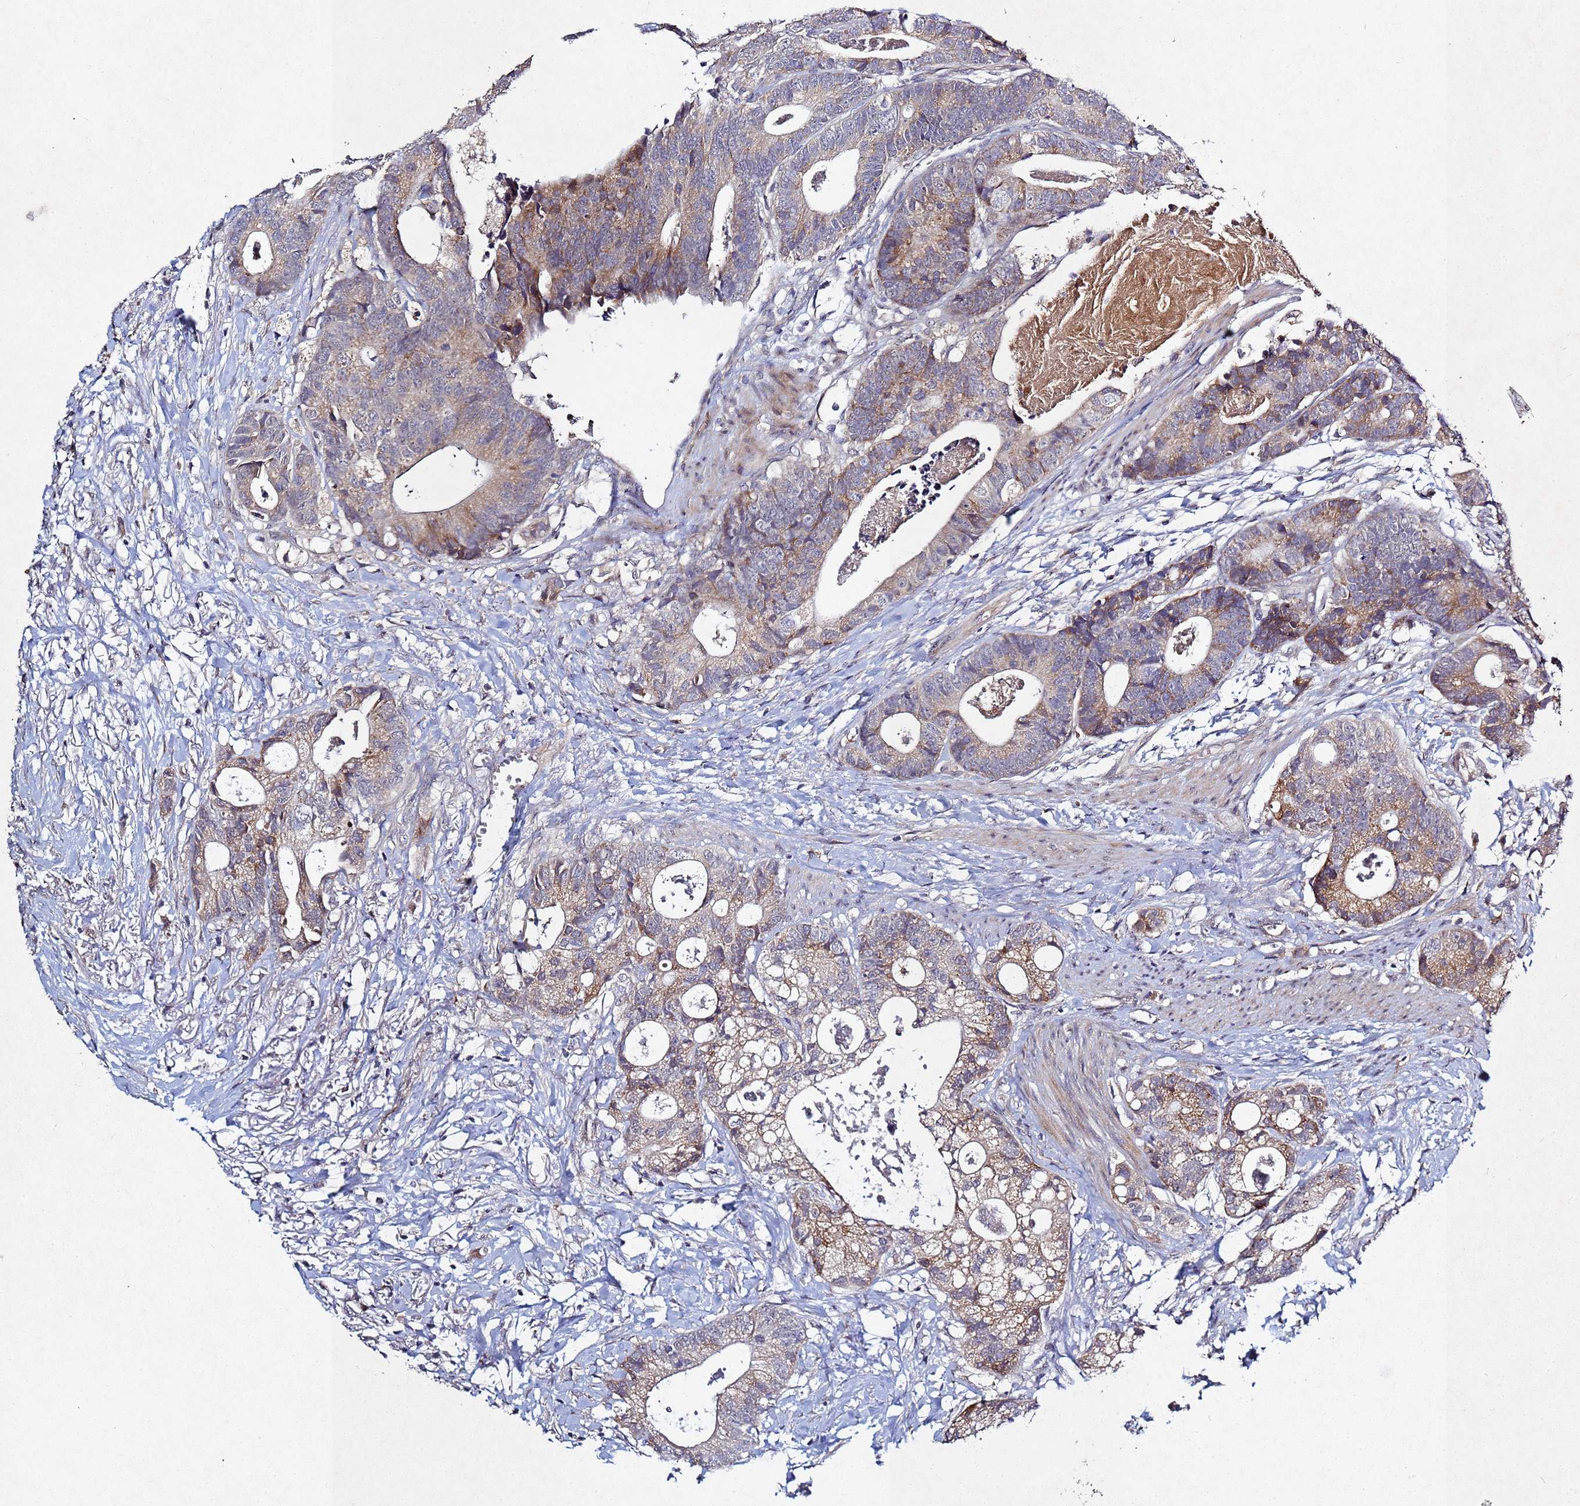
{"staining": {"intensity": "moderate", "quantity": "25%-75%", "location": "cytoplasmic/membranous"}, "tissue": "colorectal cancer", "cell_type": "Tumor cells", "image_type": "cancer", "snomed": [{"axis": "morphology", "description": "Adenocarcinoma, NOS"}, {"axis": "topography", "description": "Colon"}], "caption": "Moderate cytoplasmic/membranous expression for a protein is appreciated in approximately 25%-75% of tumor cells of colorectal adenocarcinoma using immunohistochemistry (IHC).", "gene": "TNPO2", "patient": {"sex": "female", "age": 57}}